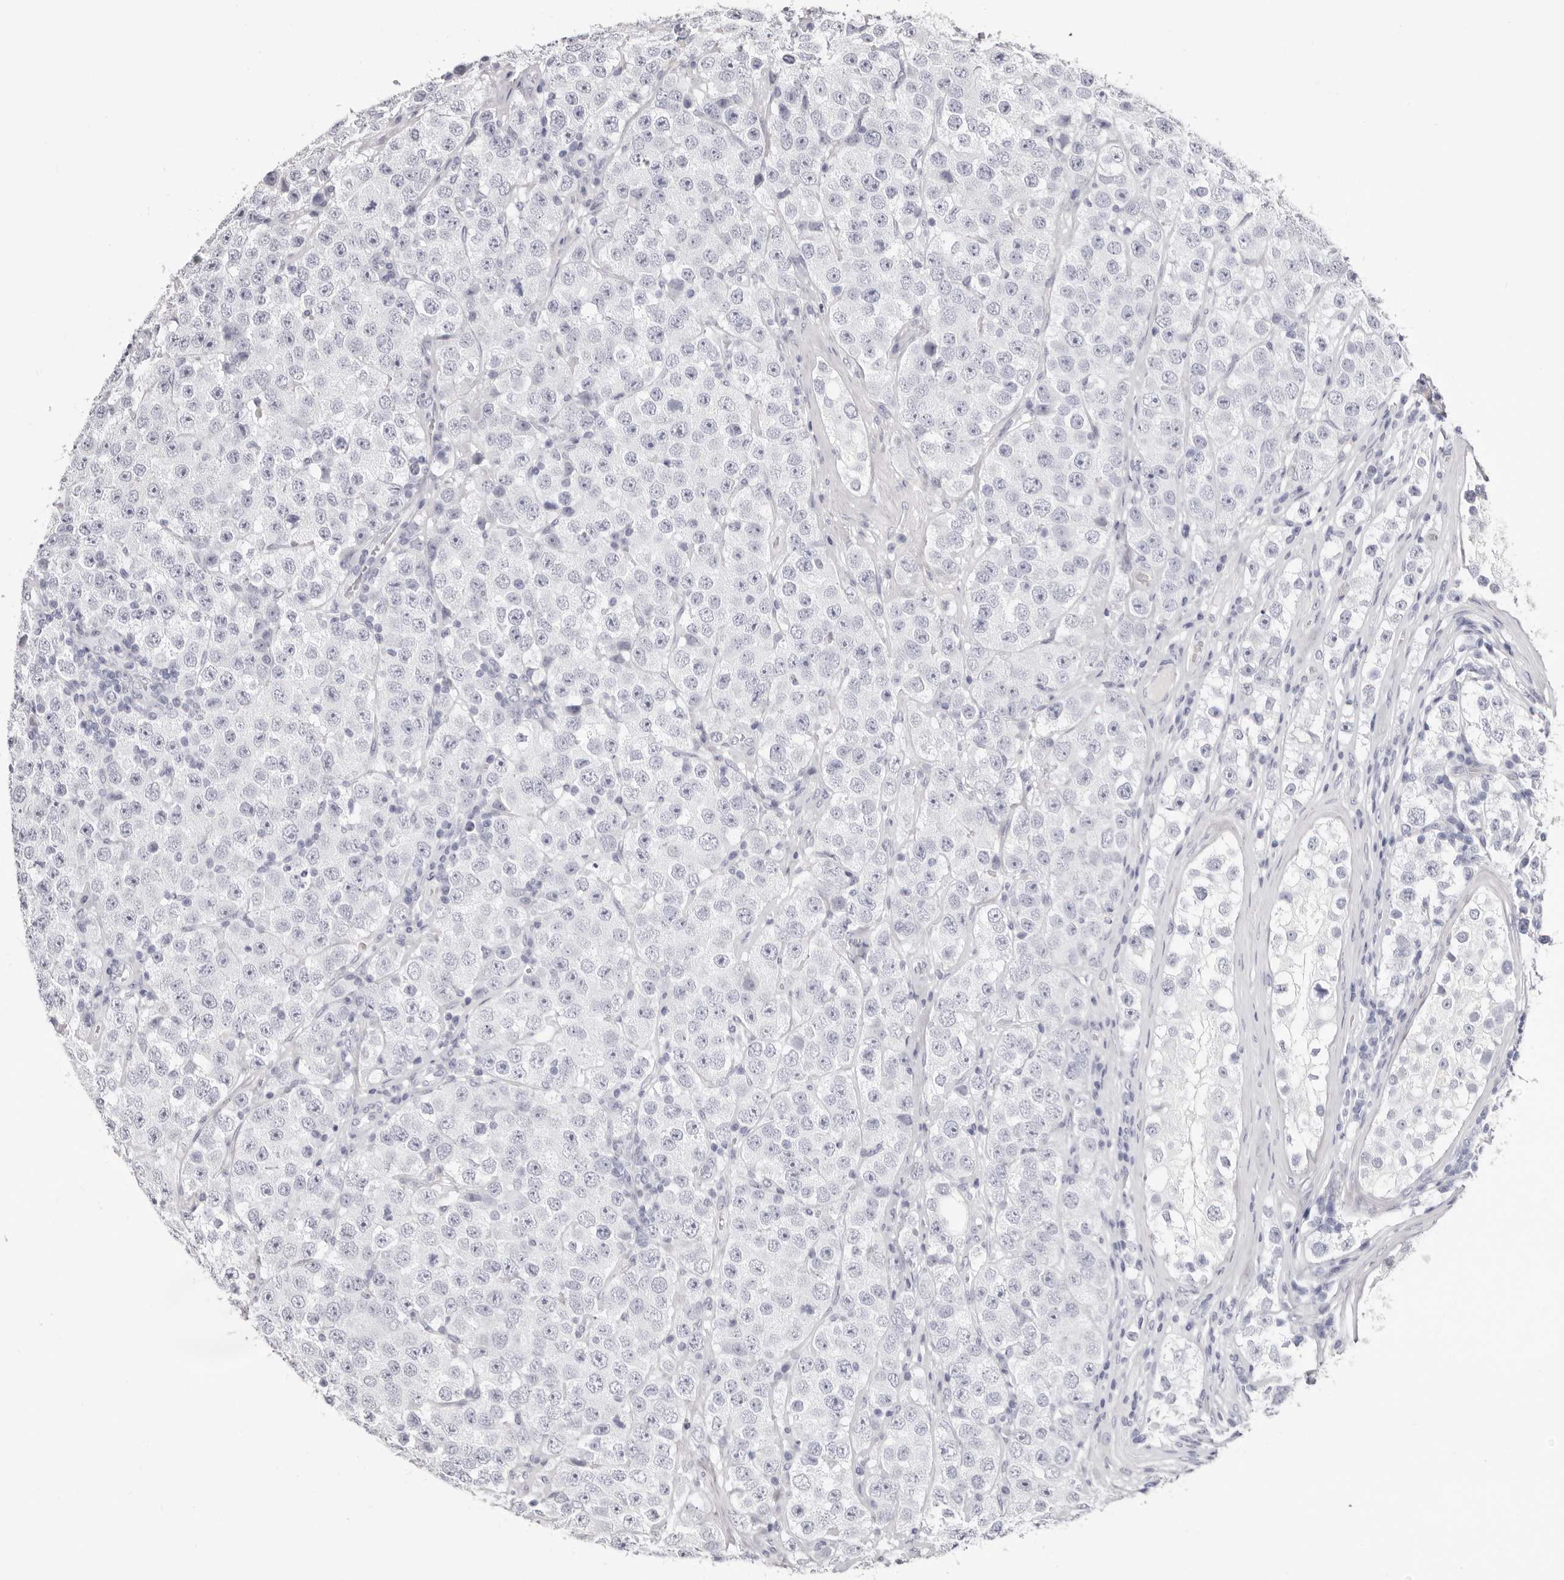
{"staining": {"intensity": "negative", "quantity": "none", "location": "none"}, "tissue": "testis cancer", "cell_type": "Tumor cells", "image_type": "cancer", "snomed": [{"axis": "morphology", "description": "Seminoma, NOS"}, {"axis": "morphology", "description": "Carcinoma, Embryonal, NOS"}, {"axis": "topography", "description": "Testis"}], "caption": "Human testis cancer (embryonal carcinoma) stained for a protein using immunohistochemistry (IHC) displays no positivity in tumor cells.", "gene": "LPO", "patient": {"sex": "male", "age": 28}}